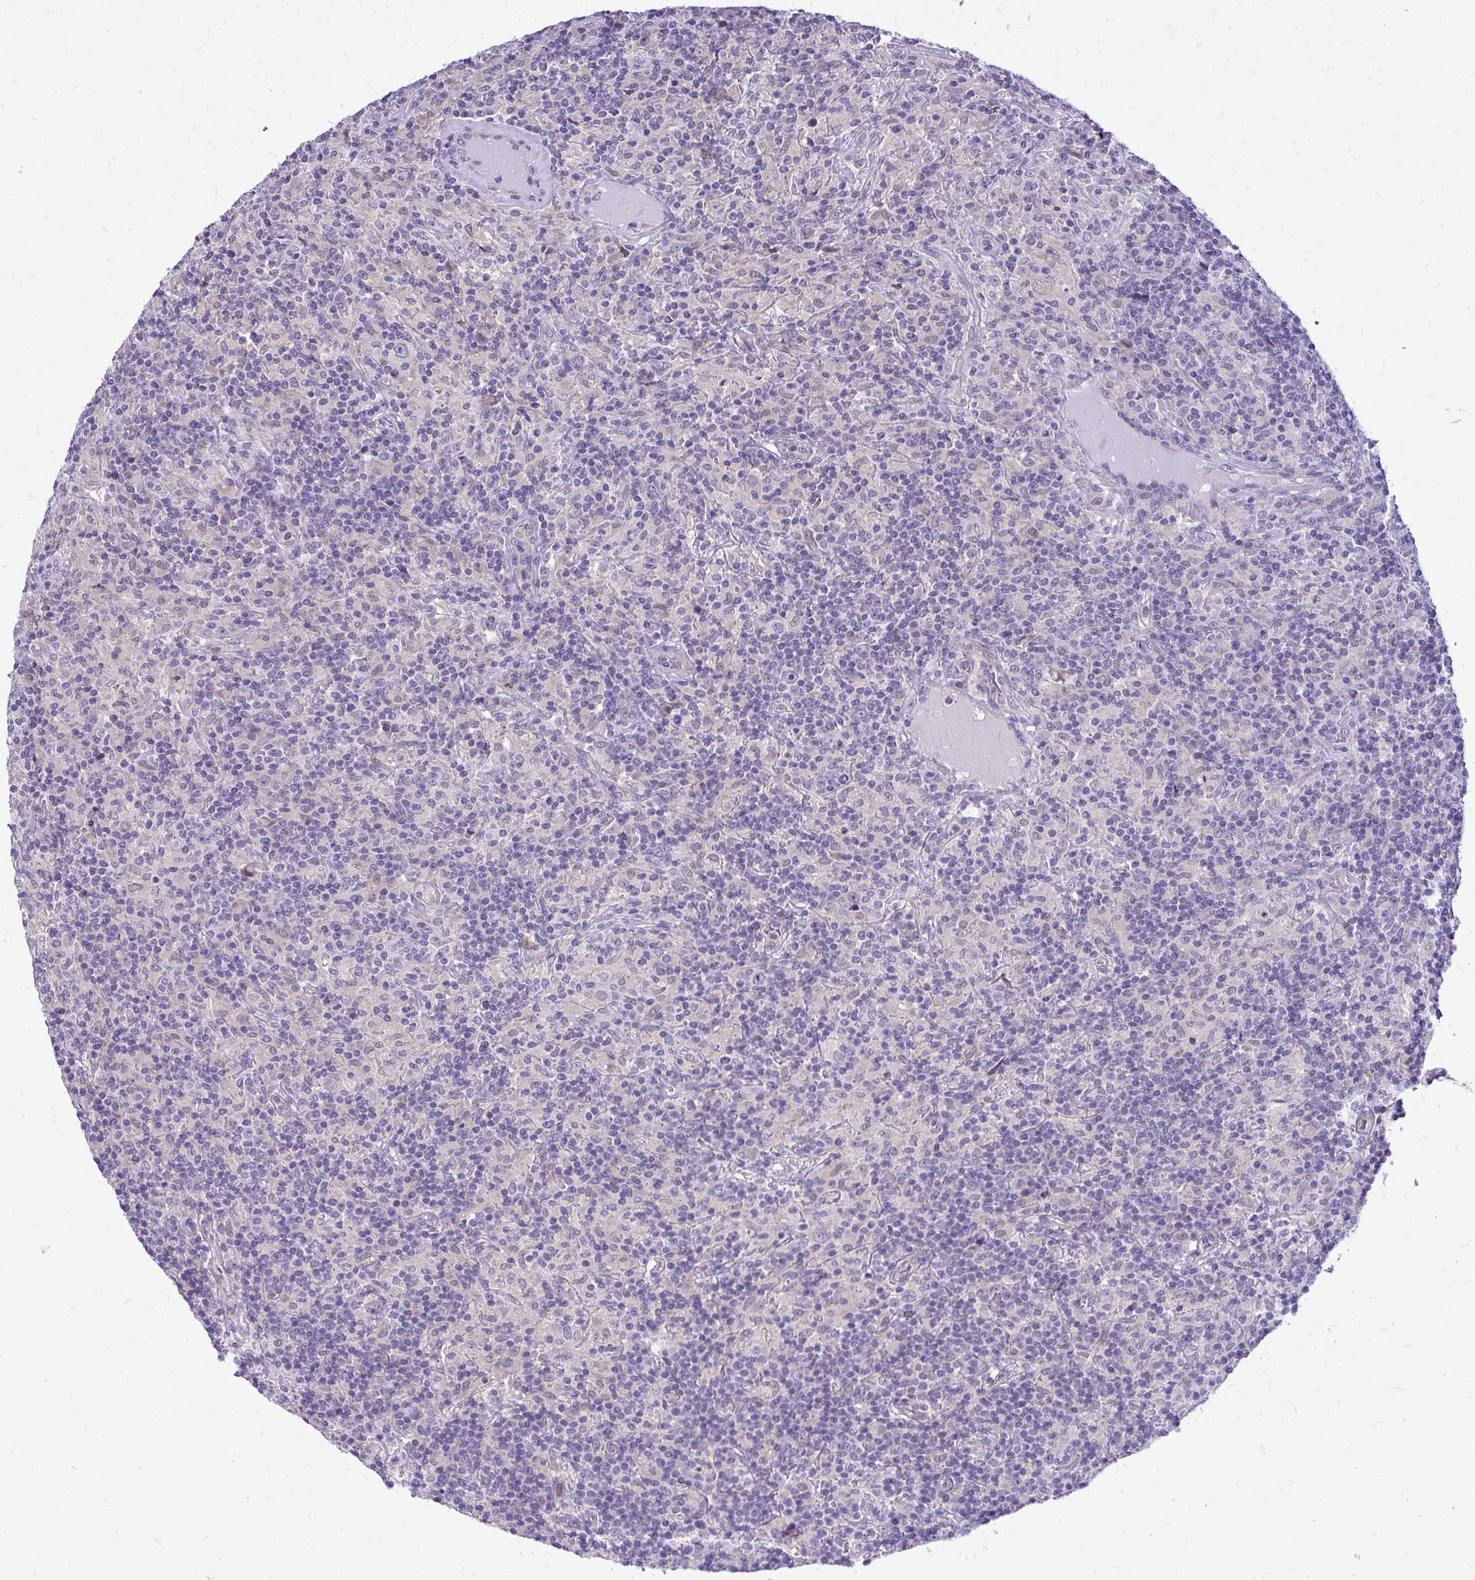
{"staining": {"intensity": "negative", "quantity": "none", "location": "none"}, "tissue": "lymphoma", "cell_type": "Tumor cells", "image_type": "cancer", "snomed": [{"axis": "morphology", "description": "Hodgkin's disease, NOS"}, {"axis": "topography", "description": "Lymph node"}], "caption": "This is an IHC image of human Hodgkin's disease. There is no expression in tumor cells.", "gene": "ZSWIM9", "patient": {"sex": "male", "age": 70}}